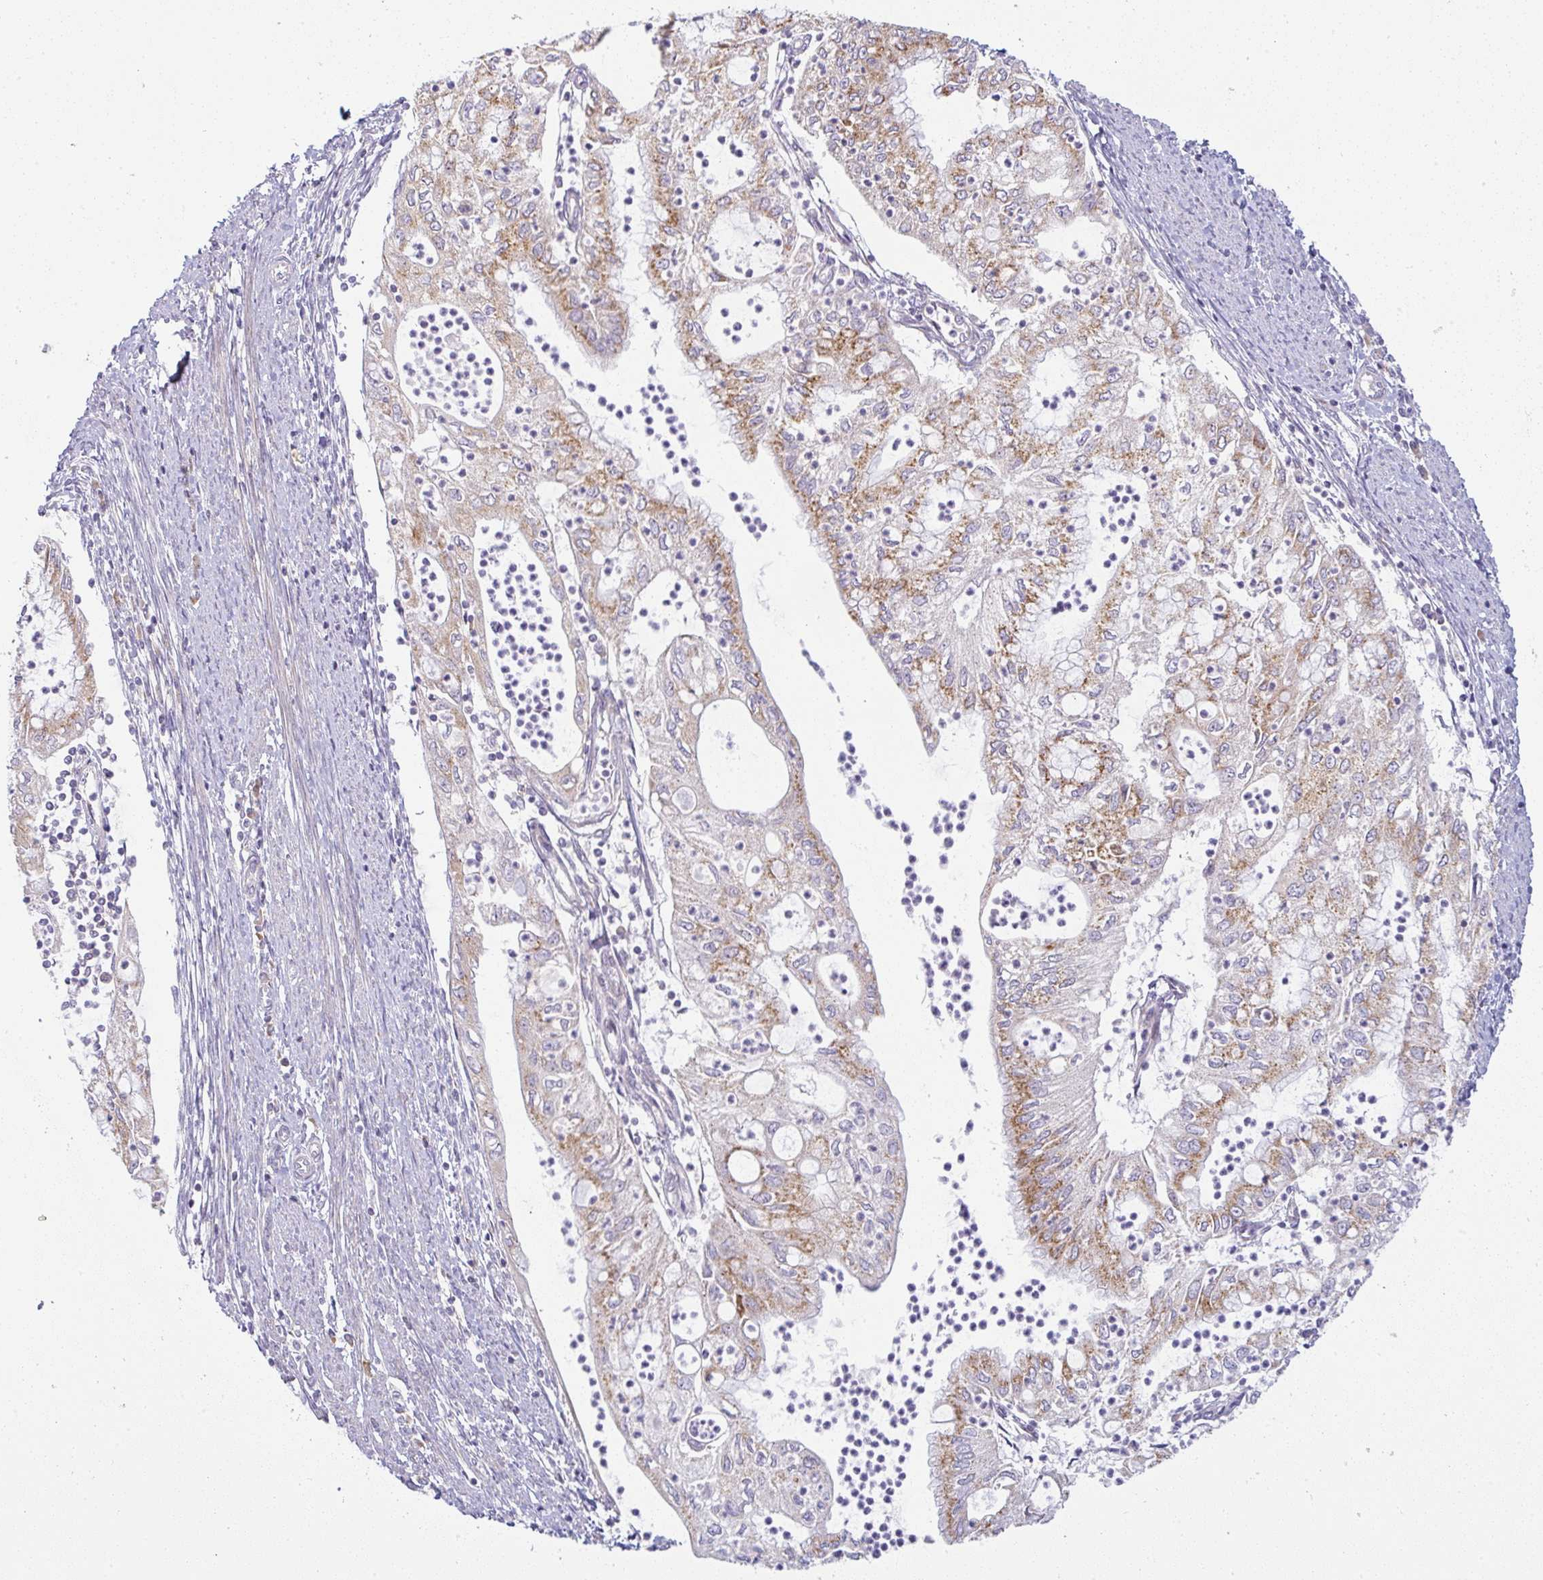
{"staining": {"intensity": "moderate", "quantity": "25%-75%", "location": "cytoplasmic/membranous"}, "tissue": "endometrial cancer", "cell_type": "Tumor cells", "image_type": "cancer", "snomed": [{"axis": "morphology", "description": "Adenocarcinoma, NOS"}, {"axis": "topography", "description": "Endometrium"}], "caption": "Endometrial cancer stained with DAB immunohistochemistry (IHC) shows medium levels of moderate cytoplasmic/membranous positivity in approximately 25%-75% of tumor cells.", "gene": "MOB1A", "patient": {"sex": "female", "age": 75}}